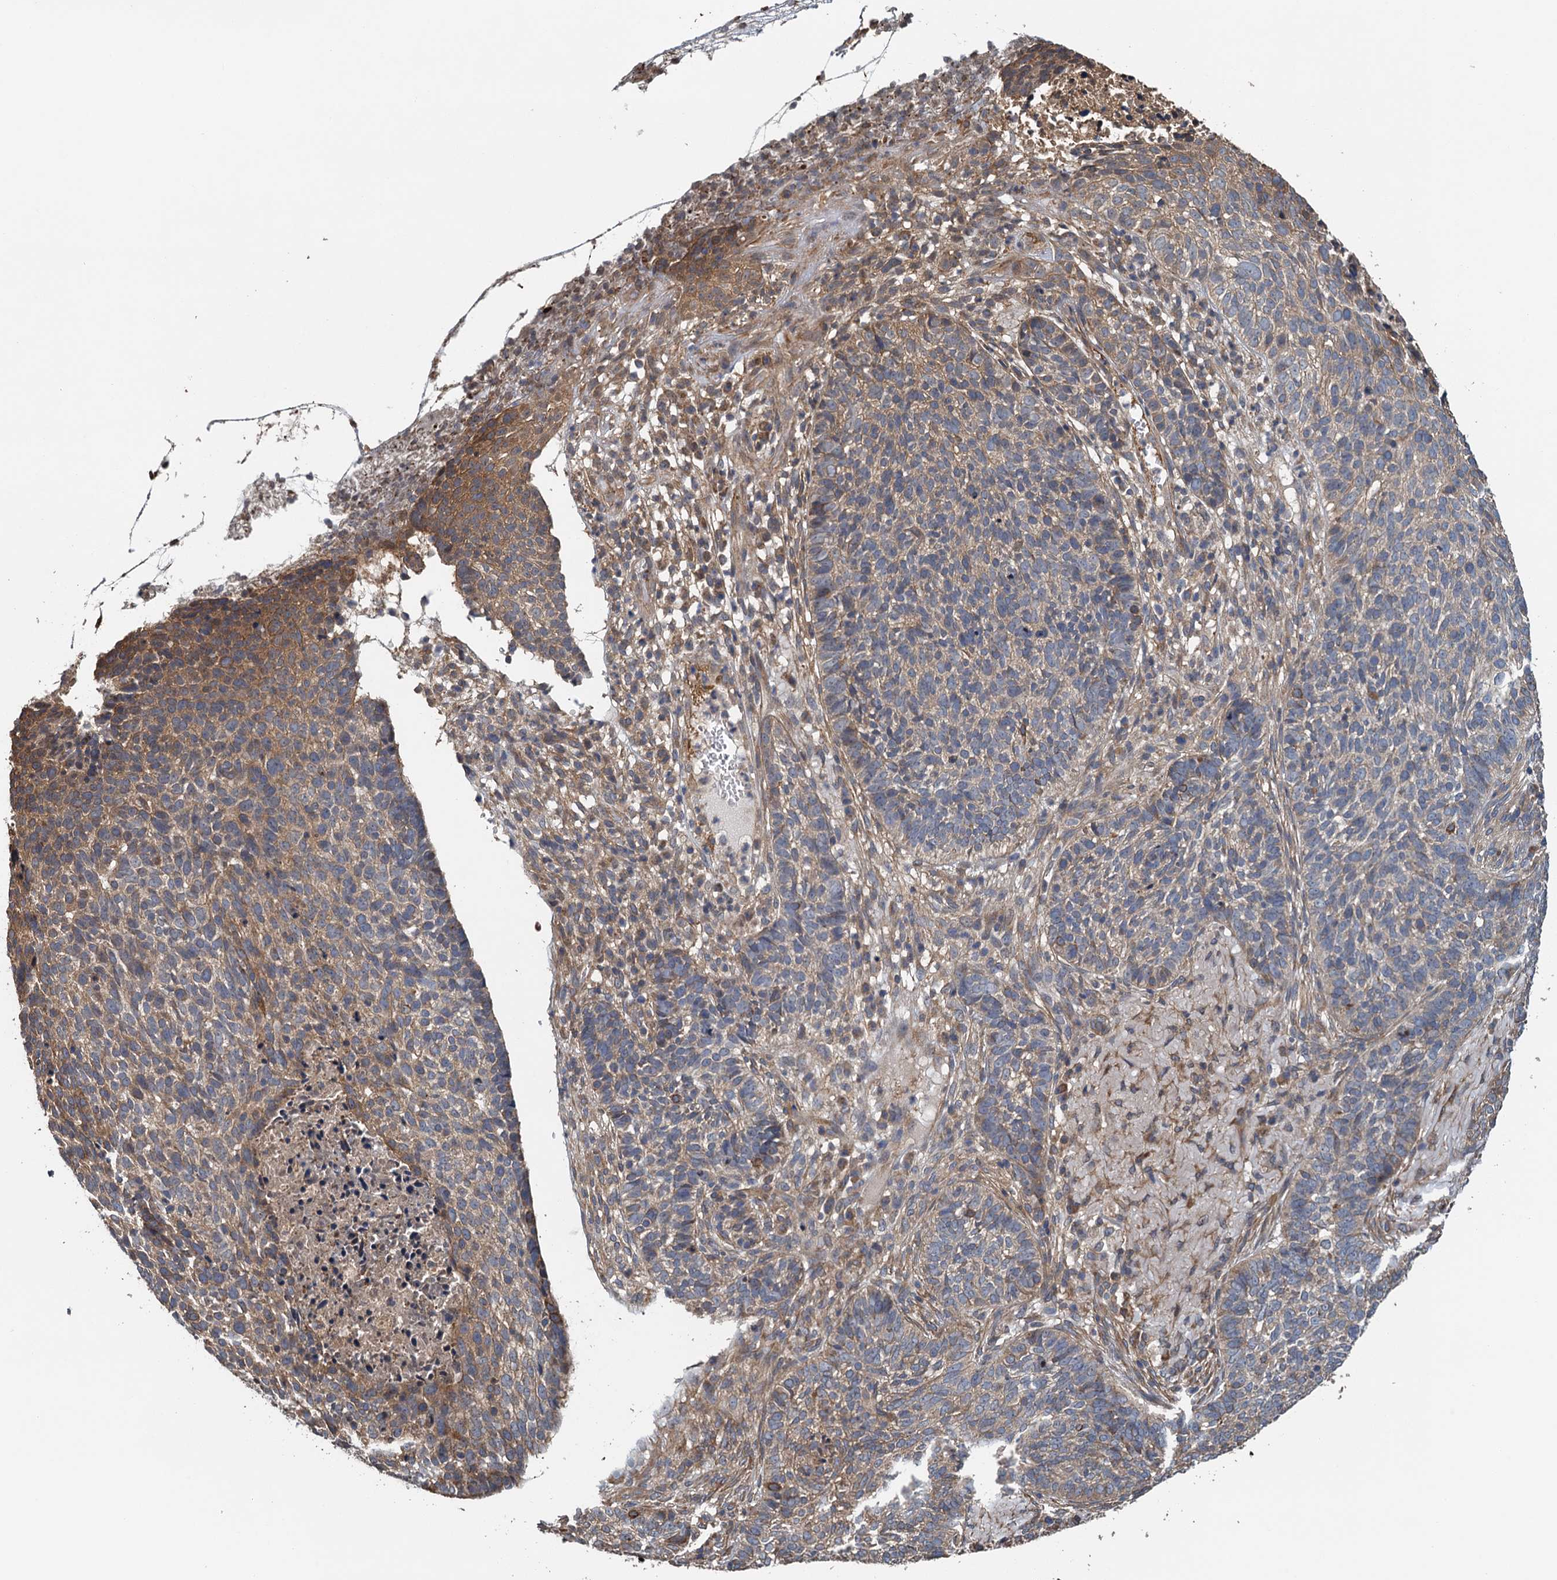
{"staining": {"intensity": "weak", "quantity": "<25%", "location": "cytoplasmic/membranous"}, "tissue": "skin cancer", "cell_type": "Tumor cells", "image_type": "cancer", "snomed": [{"axis": "morphology", "description": "Basal cell carcinoma"}, {"axis": "topography", "description": "Skin"}], "caption": "This is an immunohistochemistry (IHC) micrograph of skin basal cell carcinoma. There is no staining in tumor cells.", "gene": "MEAK7", "patient": {"sex": "male", "age": 85}}